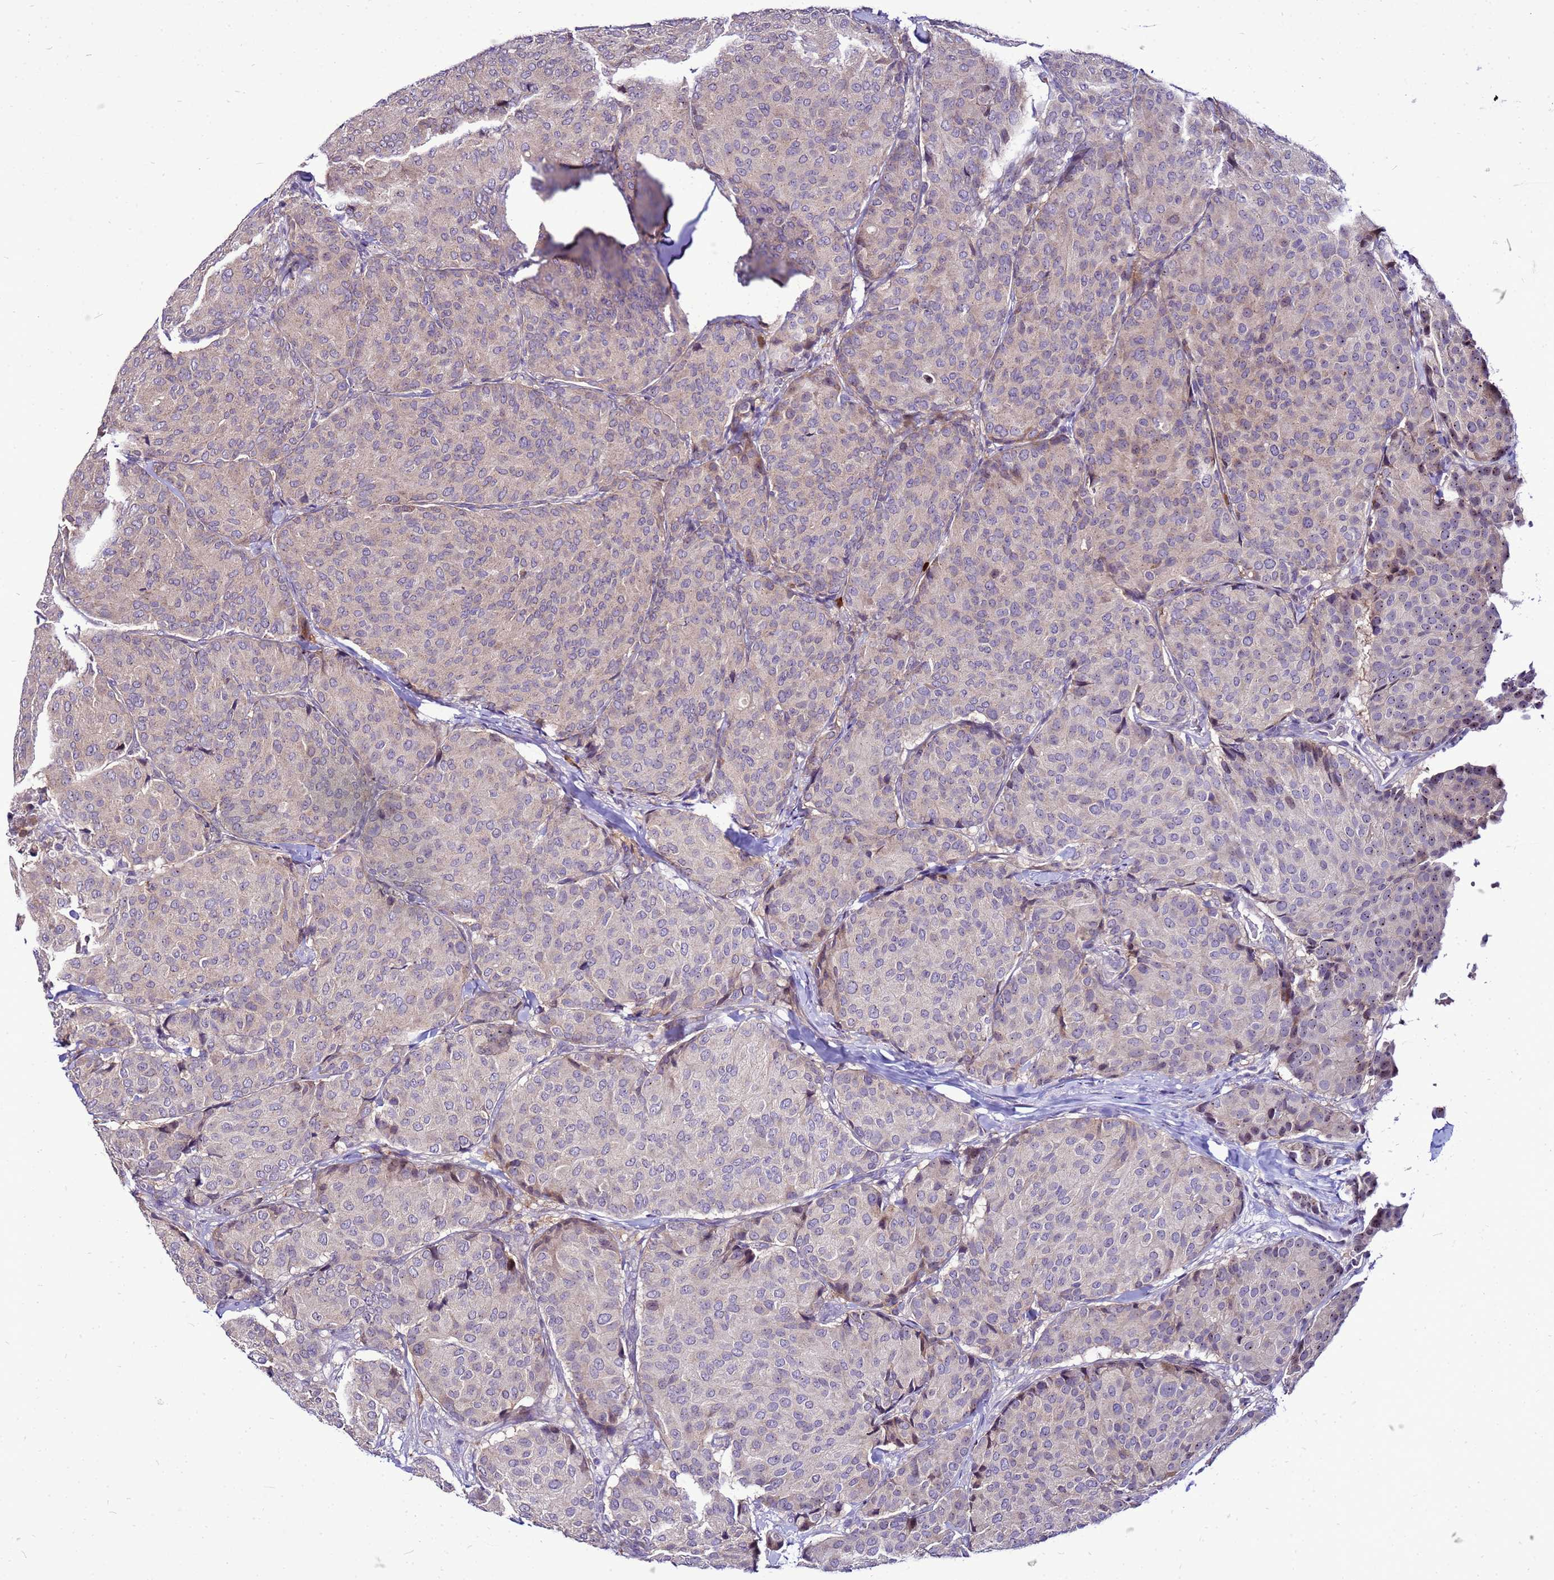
{"staining": {"intensity": "negative", "quantity": "none", "location": "none"}, "tissue": "breast cancer", "cell_type": "Tumor cells", "image_type": "cancer", "snomed": [{"axis": "morphology", "description": "Duct carcinoma"}, {"axis": "topography", "description": "Breast"}], "caption": "Immunohistochemical staining of human intraductal carcinoma (breast) reveals no significant expression in tumor cells.", "gene": "VPS4B", "patient": {"sex": "female", "age": 75}}